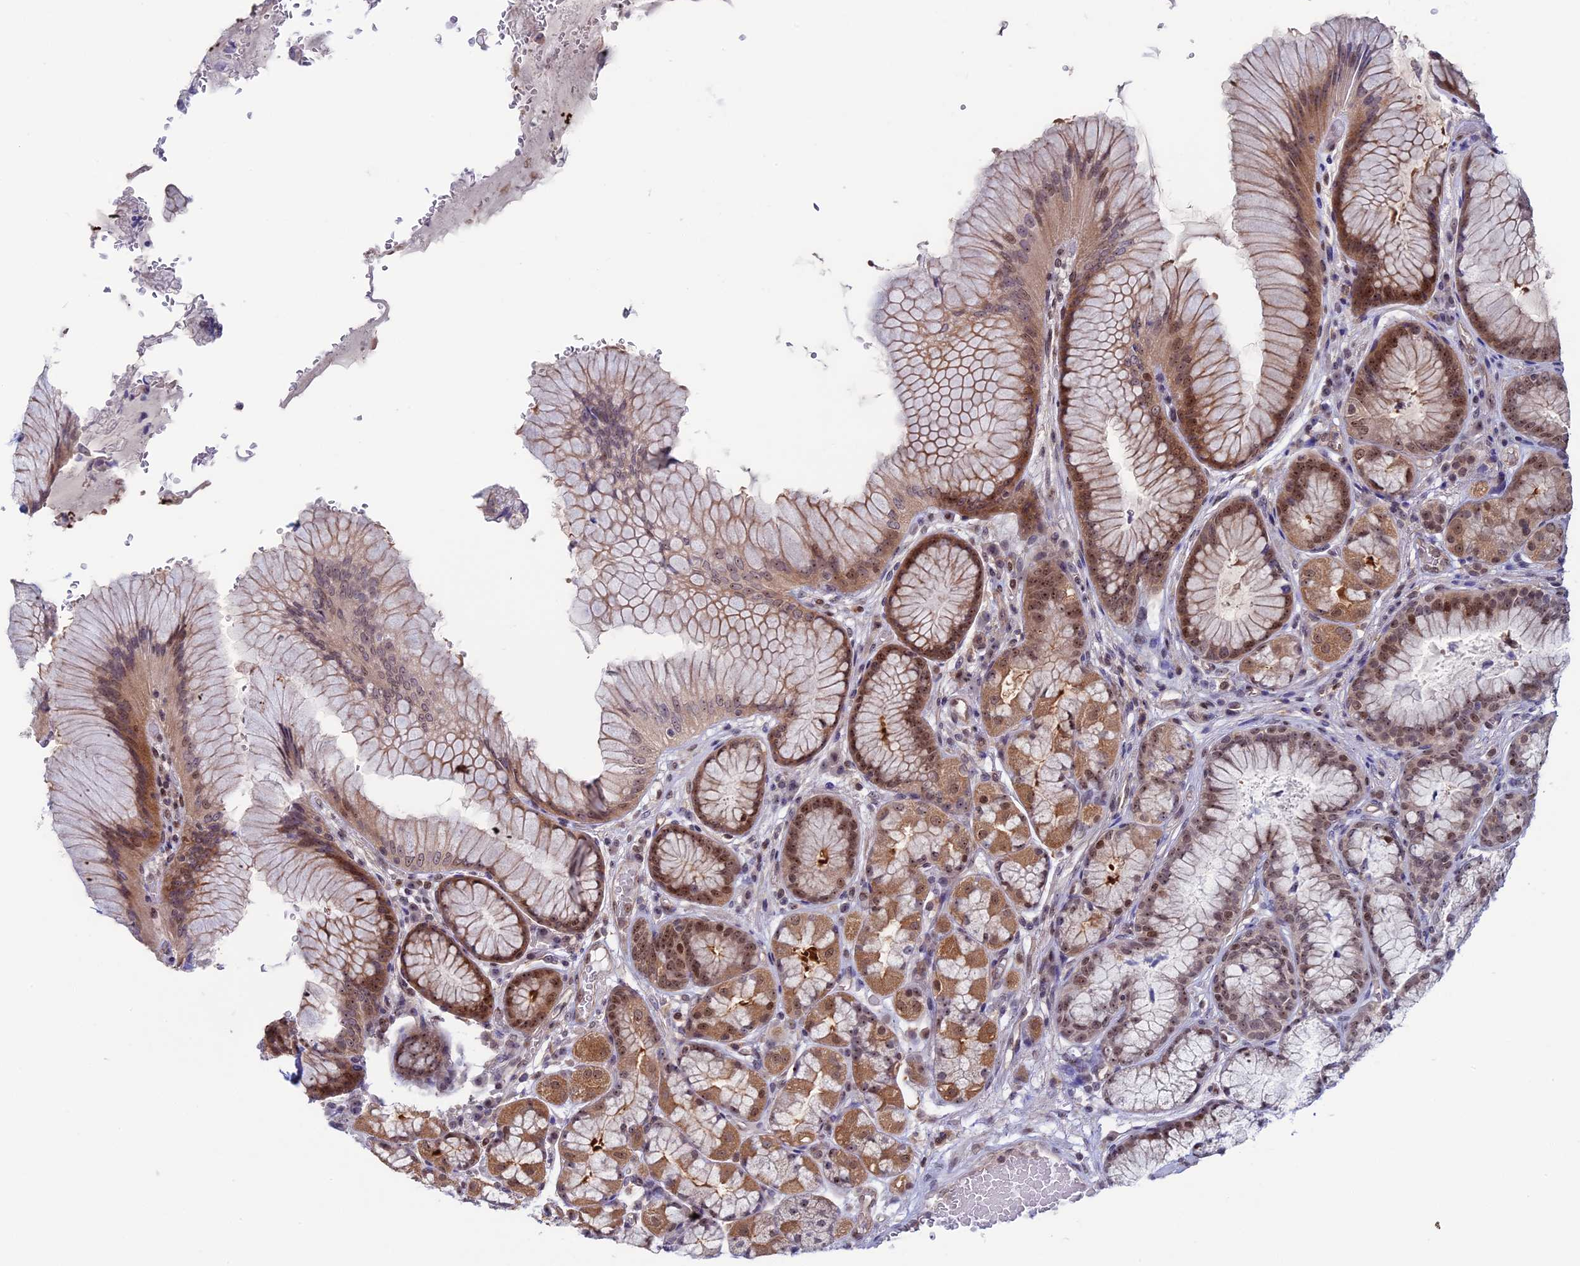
{"staining": {"intensity": "moderate", "quantity": "25%-75%", "location": "cytoplasmic/membranous,nuclear"}, "tissue": "stomach", "cell_type": "Glandular cells", "image_type": "normal", "snomed": [{"axis": "morphology", "description": "Normal tissue, NOS"}, {"axis": "topography", "description": "Stomach"}], "caption": "IHC (DAB (3,3'-diaminobenzidine)) staining of unremarkable stomach exhibits moderate cytoplasmic/membranous,nuclear protein expression in about 25%-75% of glandular cells. Nuclei are stained in blue.", "gene": "CCDC86", "patient": {"sex": "male", "age": 63}}